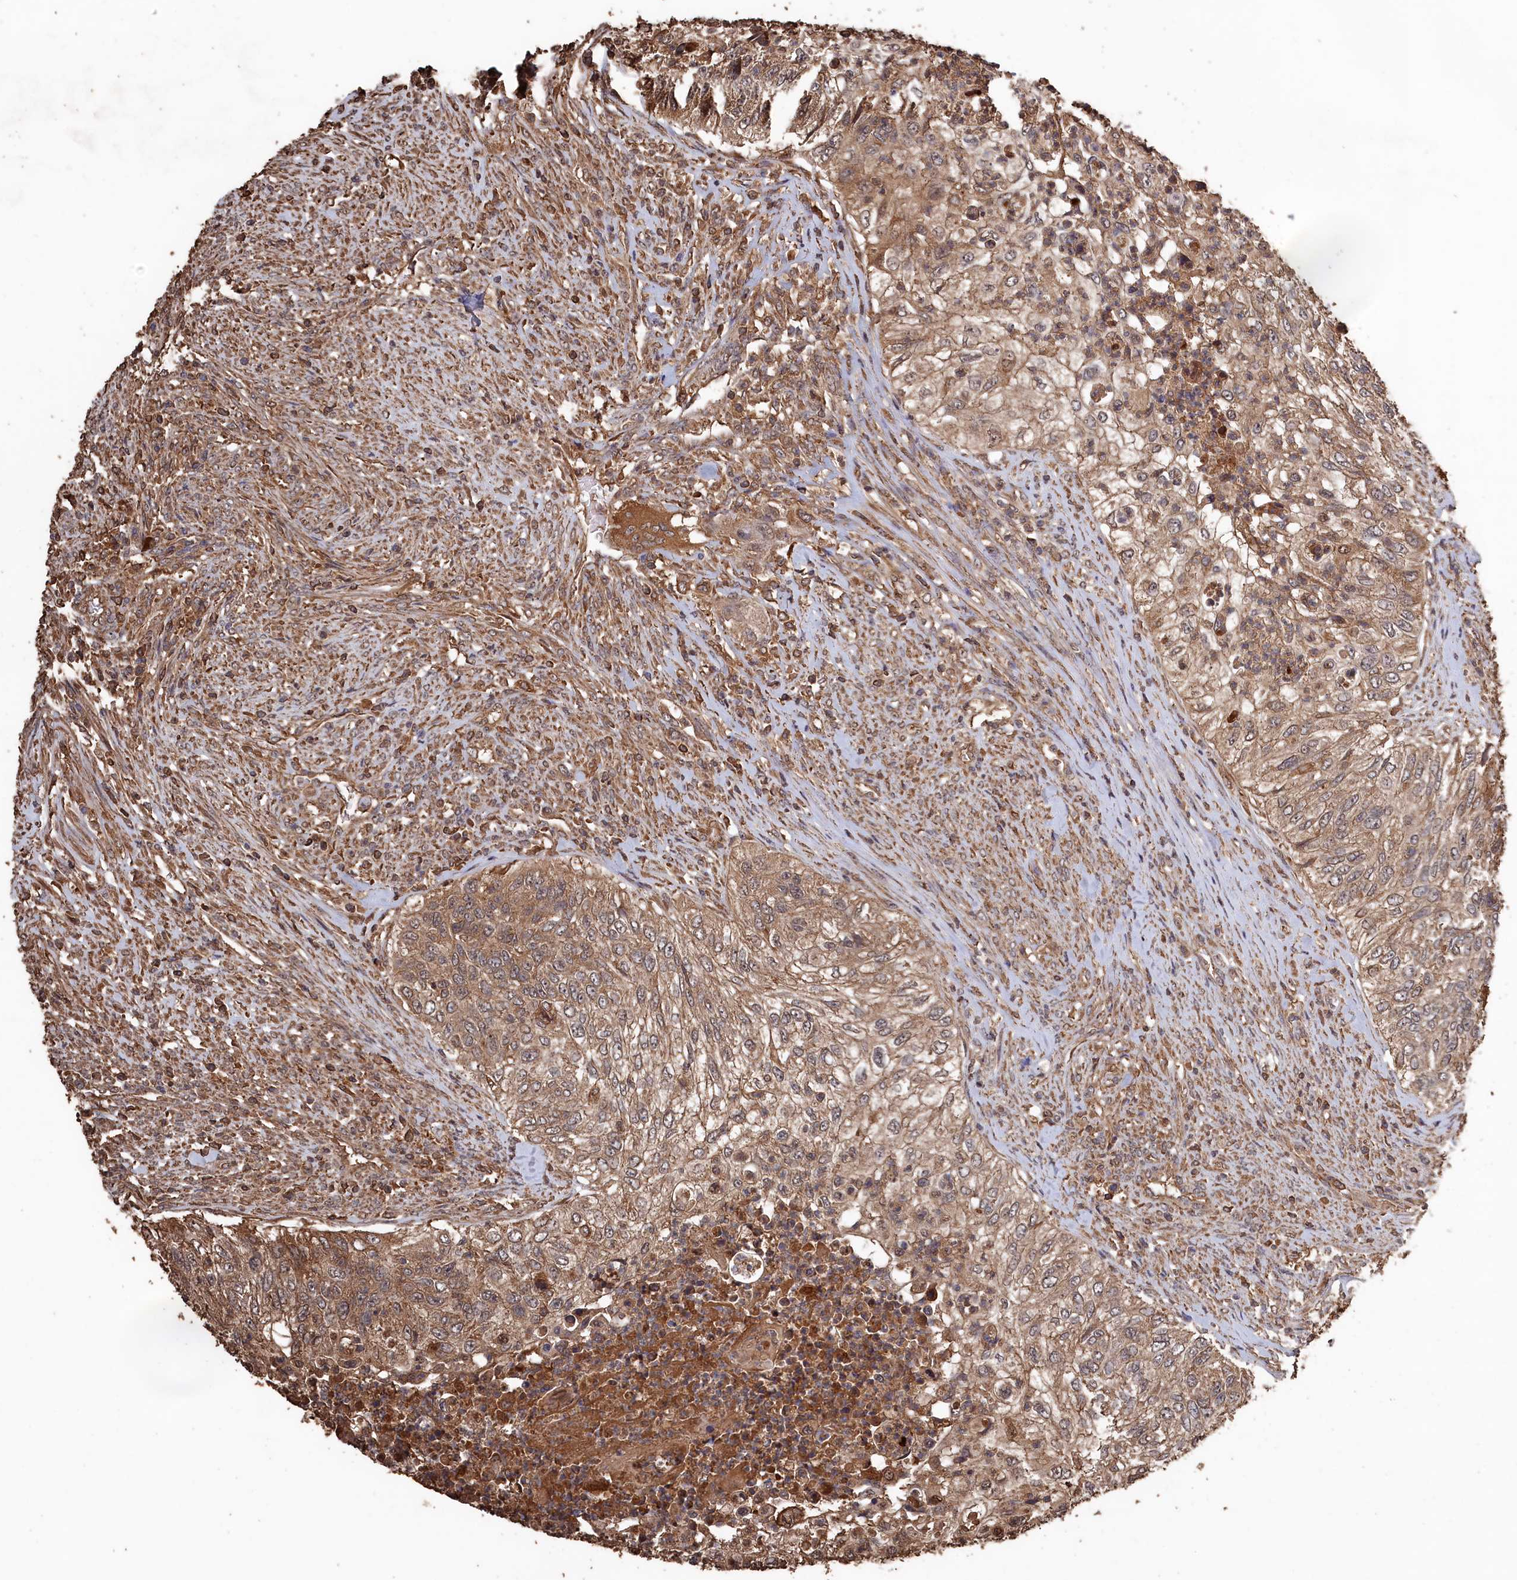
{"staining": {"intensity": "moderate", "quantity": ">75%", "location": "cytoplasmic/membranous"}, "tissue": "urothelial cancer", "cell_type": "Tumor cells", "image_type": "cancer", "snomed": [{"axis": "morphology", "description": "Urothelial carcinoma, High grade"}, {"axis": "topography", "description": "Urinary bladder"}], "caption": "A brown stain highlights moderate cytoplasmic/membranous positivity of a protein in human urothelial cancer tumor cells. Nuclei are stained in blue.", "gene": "SNX33", "patient": {"sex": "female", "age": 60}}